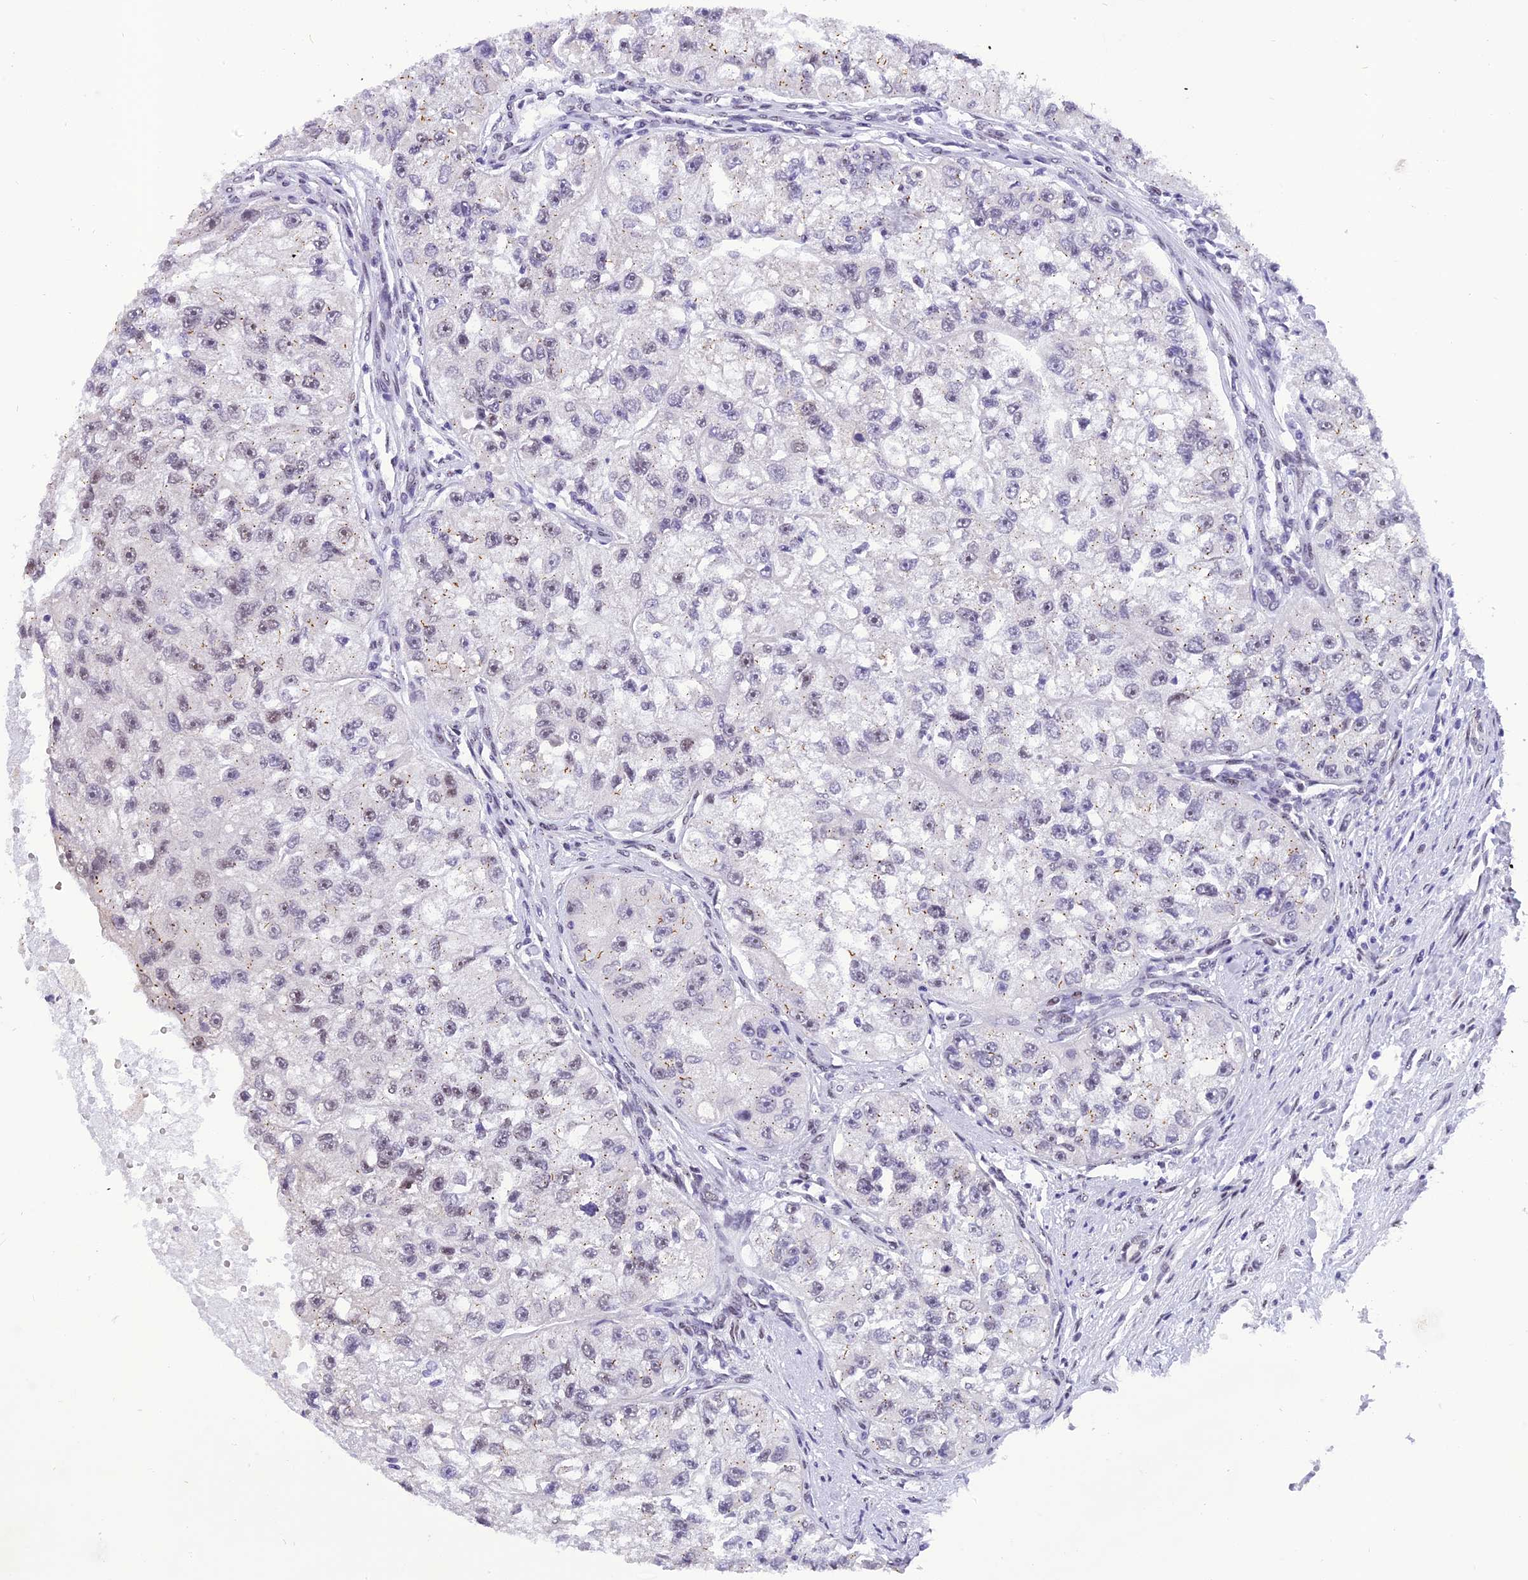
{"staining": {"intensity": "weak", "quantity": "<25%", "location": "nuclear"}, "tissue": "renal cancer", "cell_type": "Tumor cells", "image_type": "cancer", "snomed": [{"axis": "morphology", "description": "Adenocarcinoma, NOS"}, {"axis": "topography", "description": "Kidney"}], "caption": "Tumor cells are negative for protein expression in human adenocarcinoma (renal).", "gene": "IRF2BP1", "patient": {"sex": "male", "age": 63}}